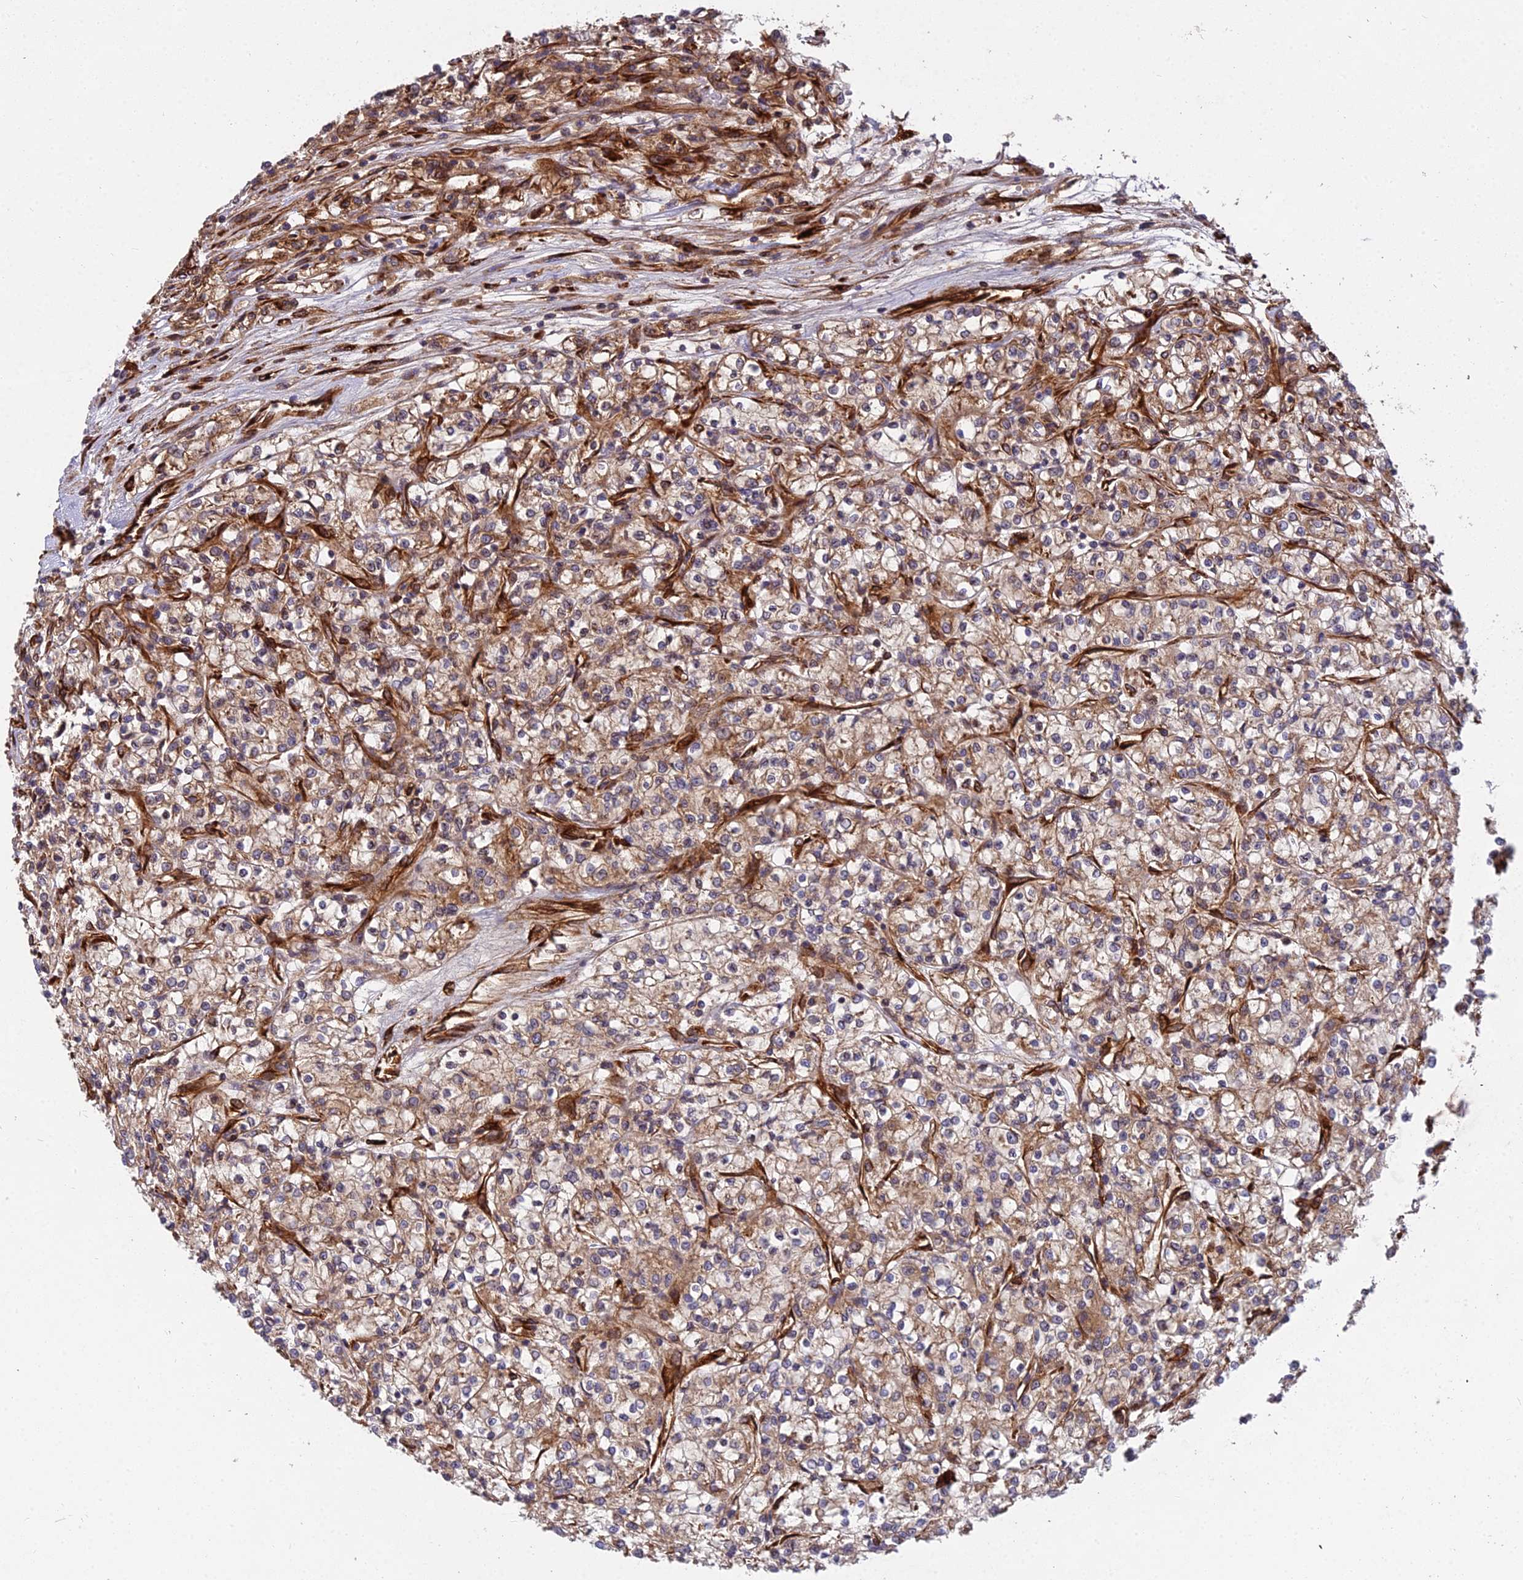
{"staining": {"intensity": "moderate", "quantity": "<25%", "location": "cytoplasmic/membranous"}, "tissue": "renal cancer", "cell_type": "Tumor cells", "image_type": "cancer", "snomed": [{"axis": "morphology", "description": "Adenocarcinoma, NOS"}, {"axis": "topography", "description": "Kidney"}], "caption": "Immunohistochemical staining of renal cancer (adenocarcinoma) displays low levels of moderate cytoplasmic/membranous staining in approximately <25% of tumor cells. (Brightfield microscopy of DAB IHC at high magnification).", "gene": "NDUFAF7", "patient": {"sex": "female", "age": 59}}